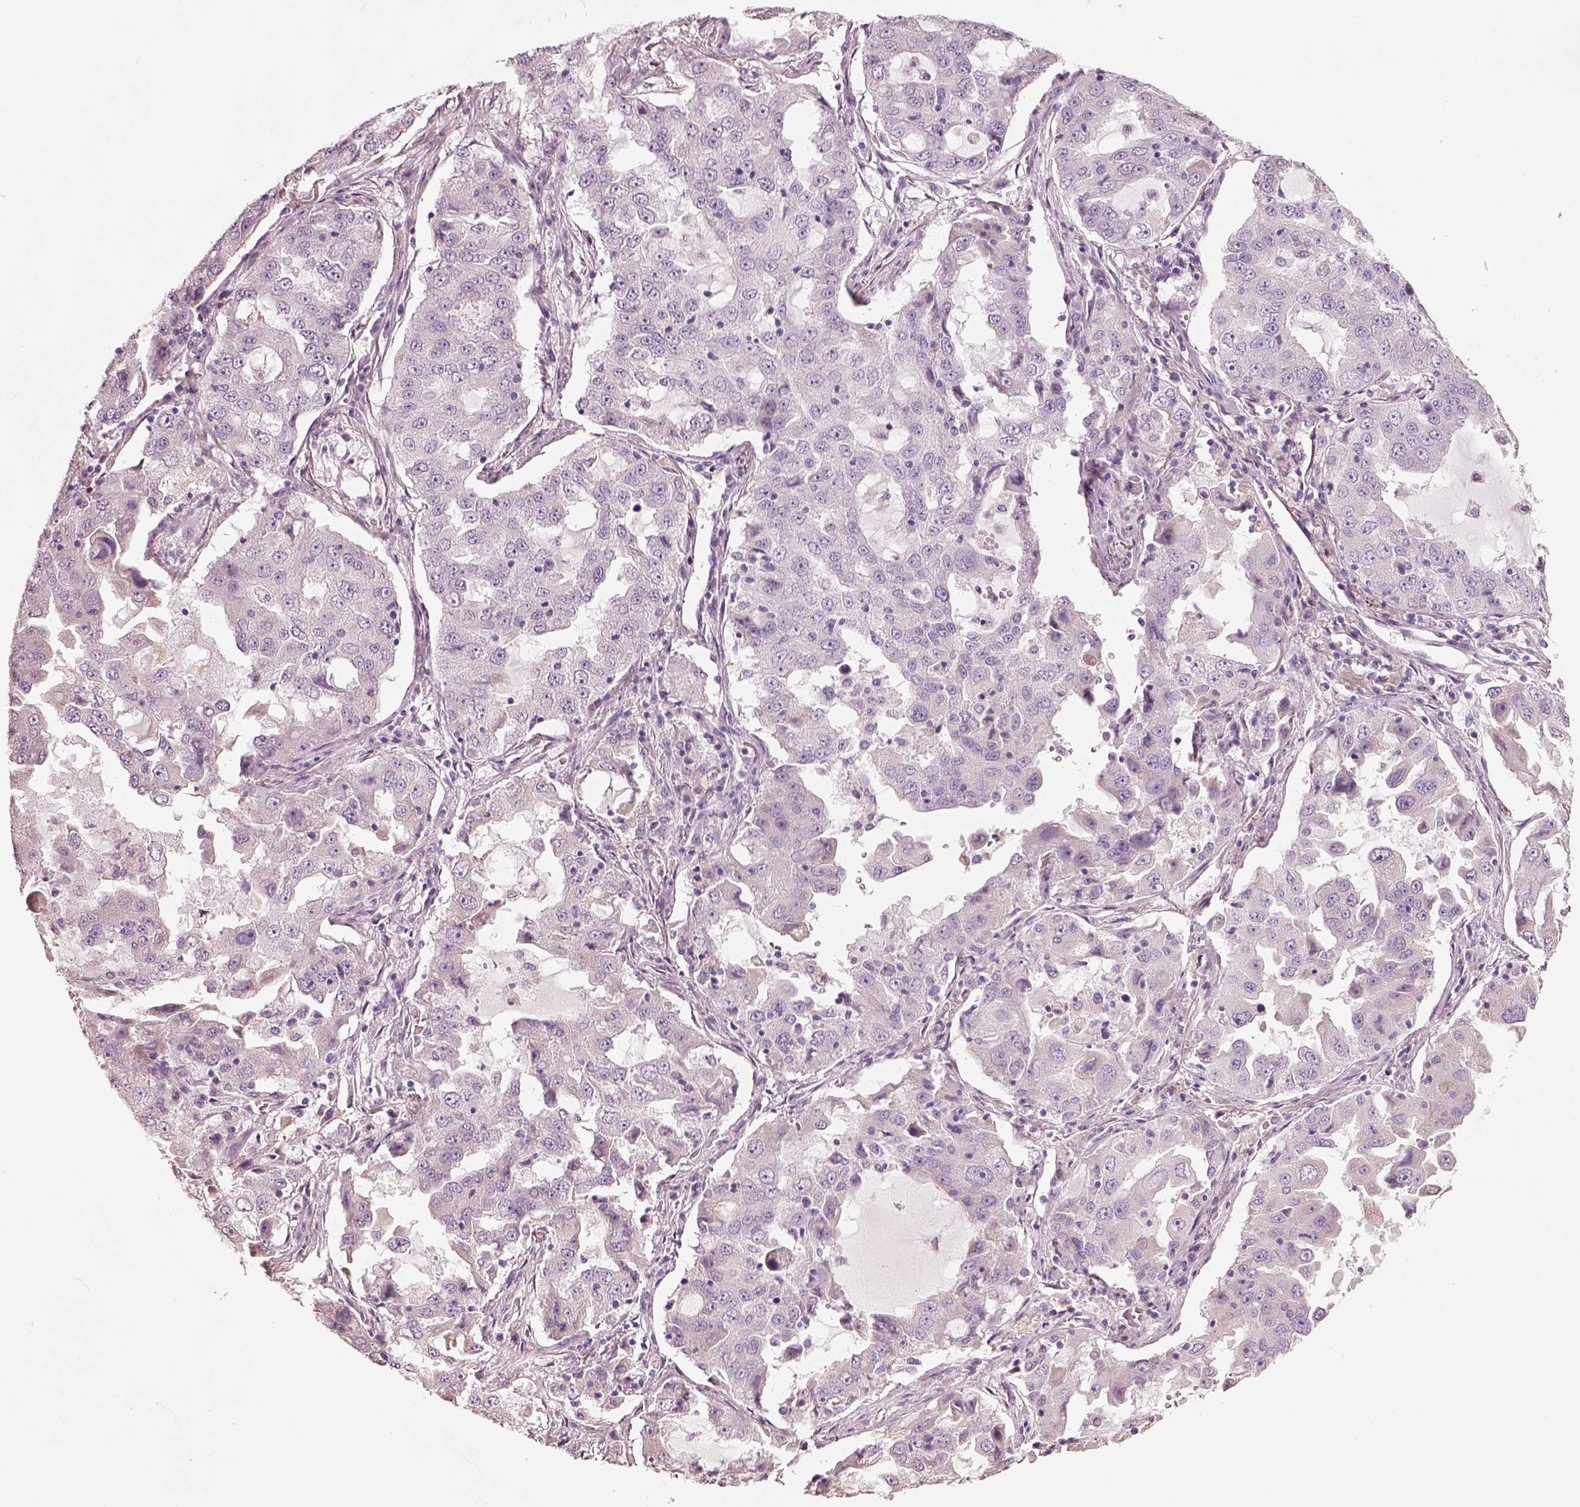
{"staining": {"intensity": "negative", "quantity": "none", "location": "none"}, "tissue": "lung cancer", "cell_type": "Tumor cells", "image_type": "cancer", "snomed": [{"axis": "morphology", "description": "Adenocarcinoma, NOS"}, {"axis": "topography", "description": "Lung"}], "caption": "This is an immunohistochemistry (IHC) photomicrograph of human lung adenocarcinoma. There is no staining in tumor cells.", "gene": "PNOC", "patient": {"sex": "female", "age": 61}}